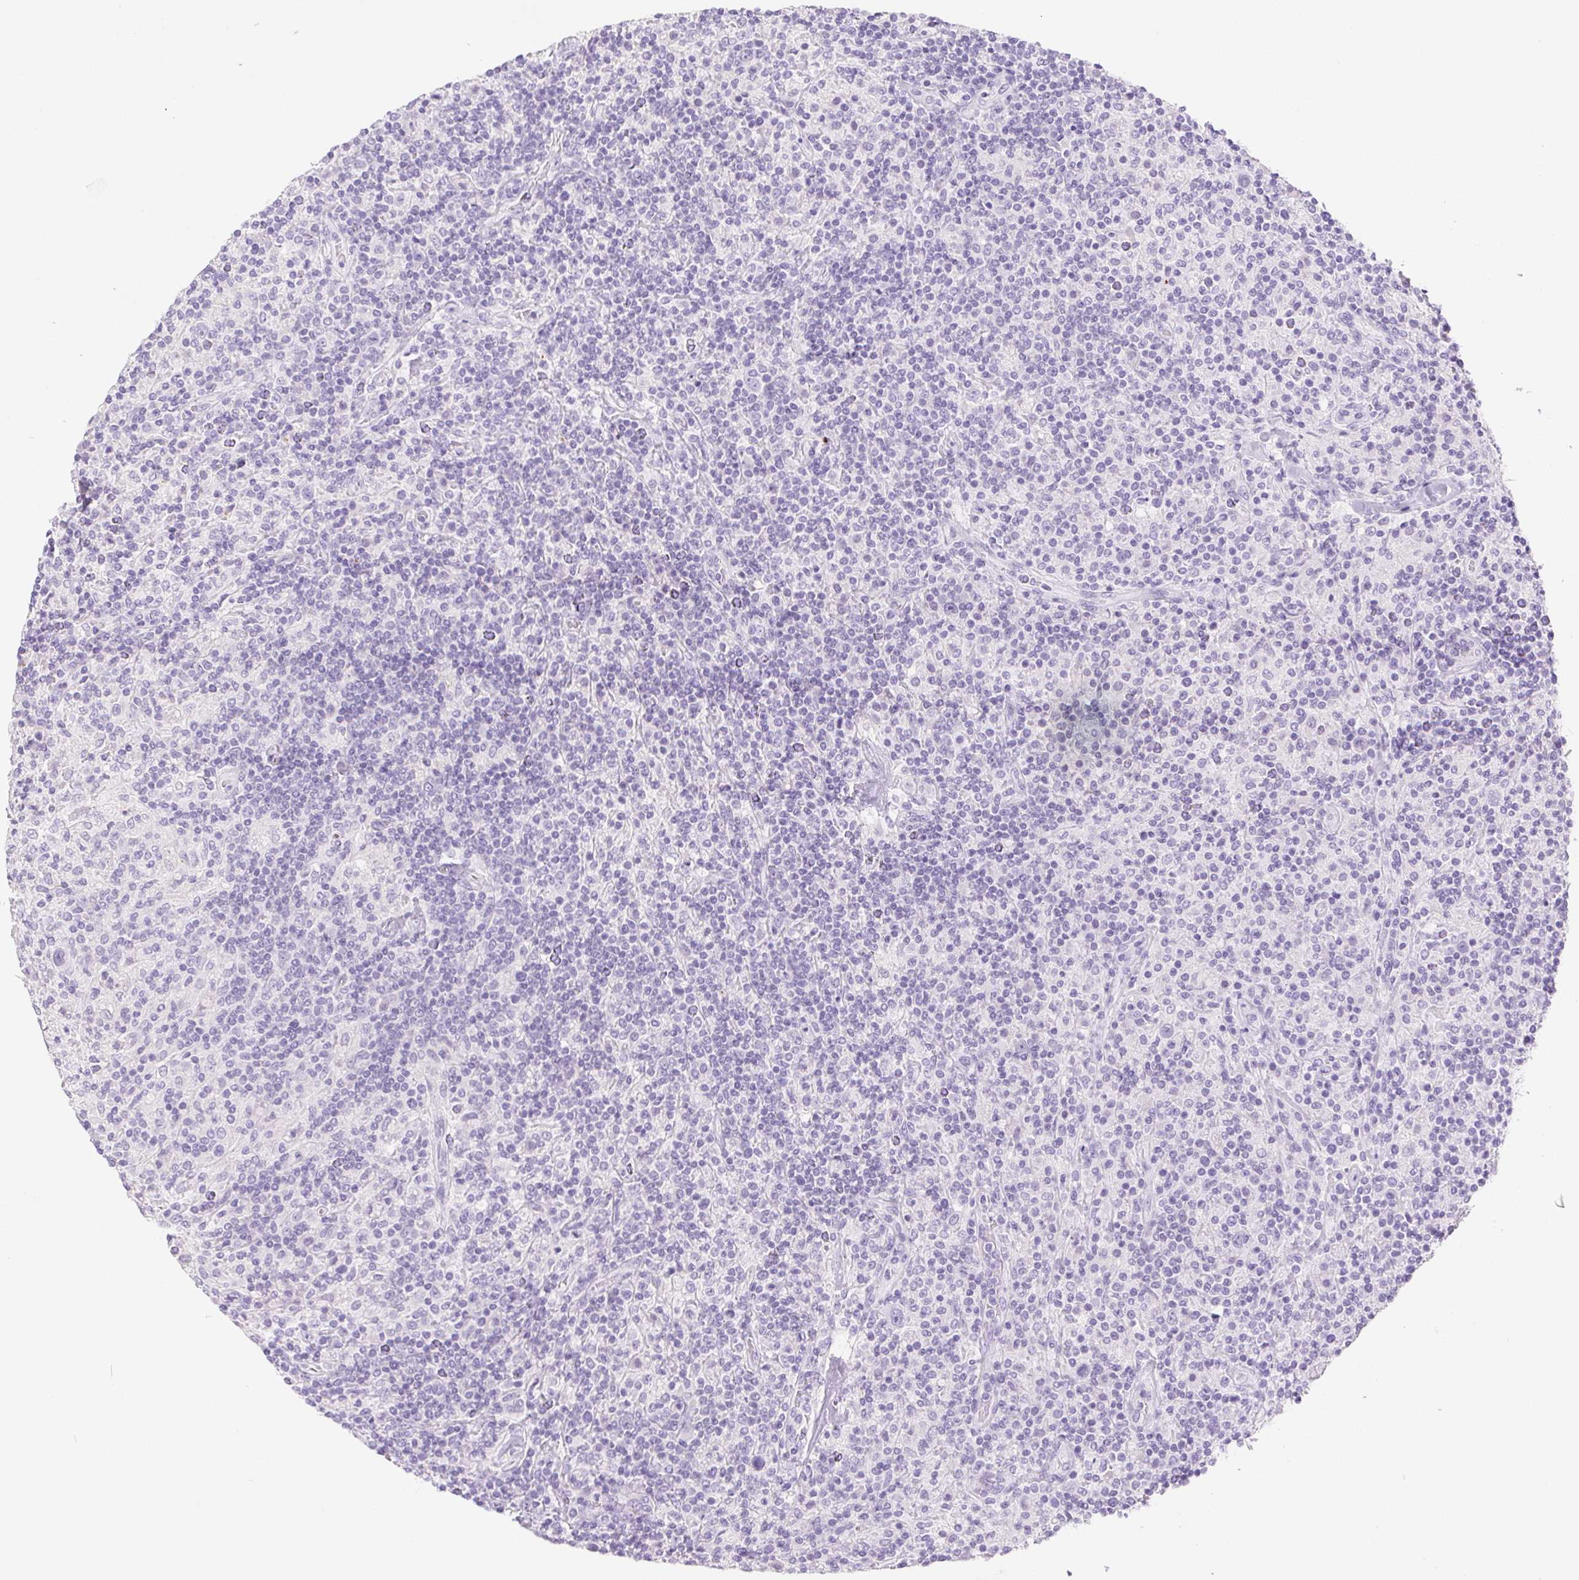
{"staining": {"intensity": "negative", "quantity": "none", "location": "none"}, "tissue": "lymphoma", "cell_type": "Tumor cells", "image_type": "cancer", "snomed": [{"axis": "morphology", "description": "Hodgkin's disease, NOS"}, {"axis": "topography", "description": "Lymph node"}], "caption": "Lymphoma was stained to show a protein in brown. There is no significant expression in tumor cells. (IHC, brightfield microscopy, high magnification).", "gene": "PNLIP", "patient": {"sex": "male", "age": 70}}